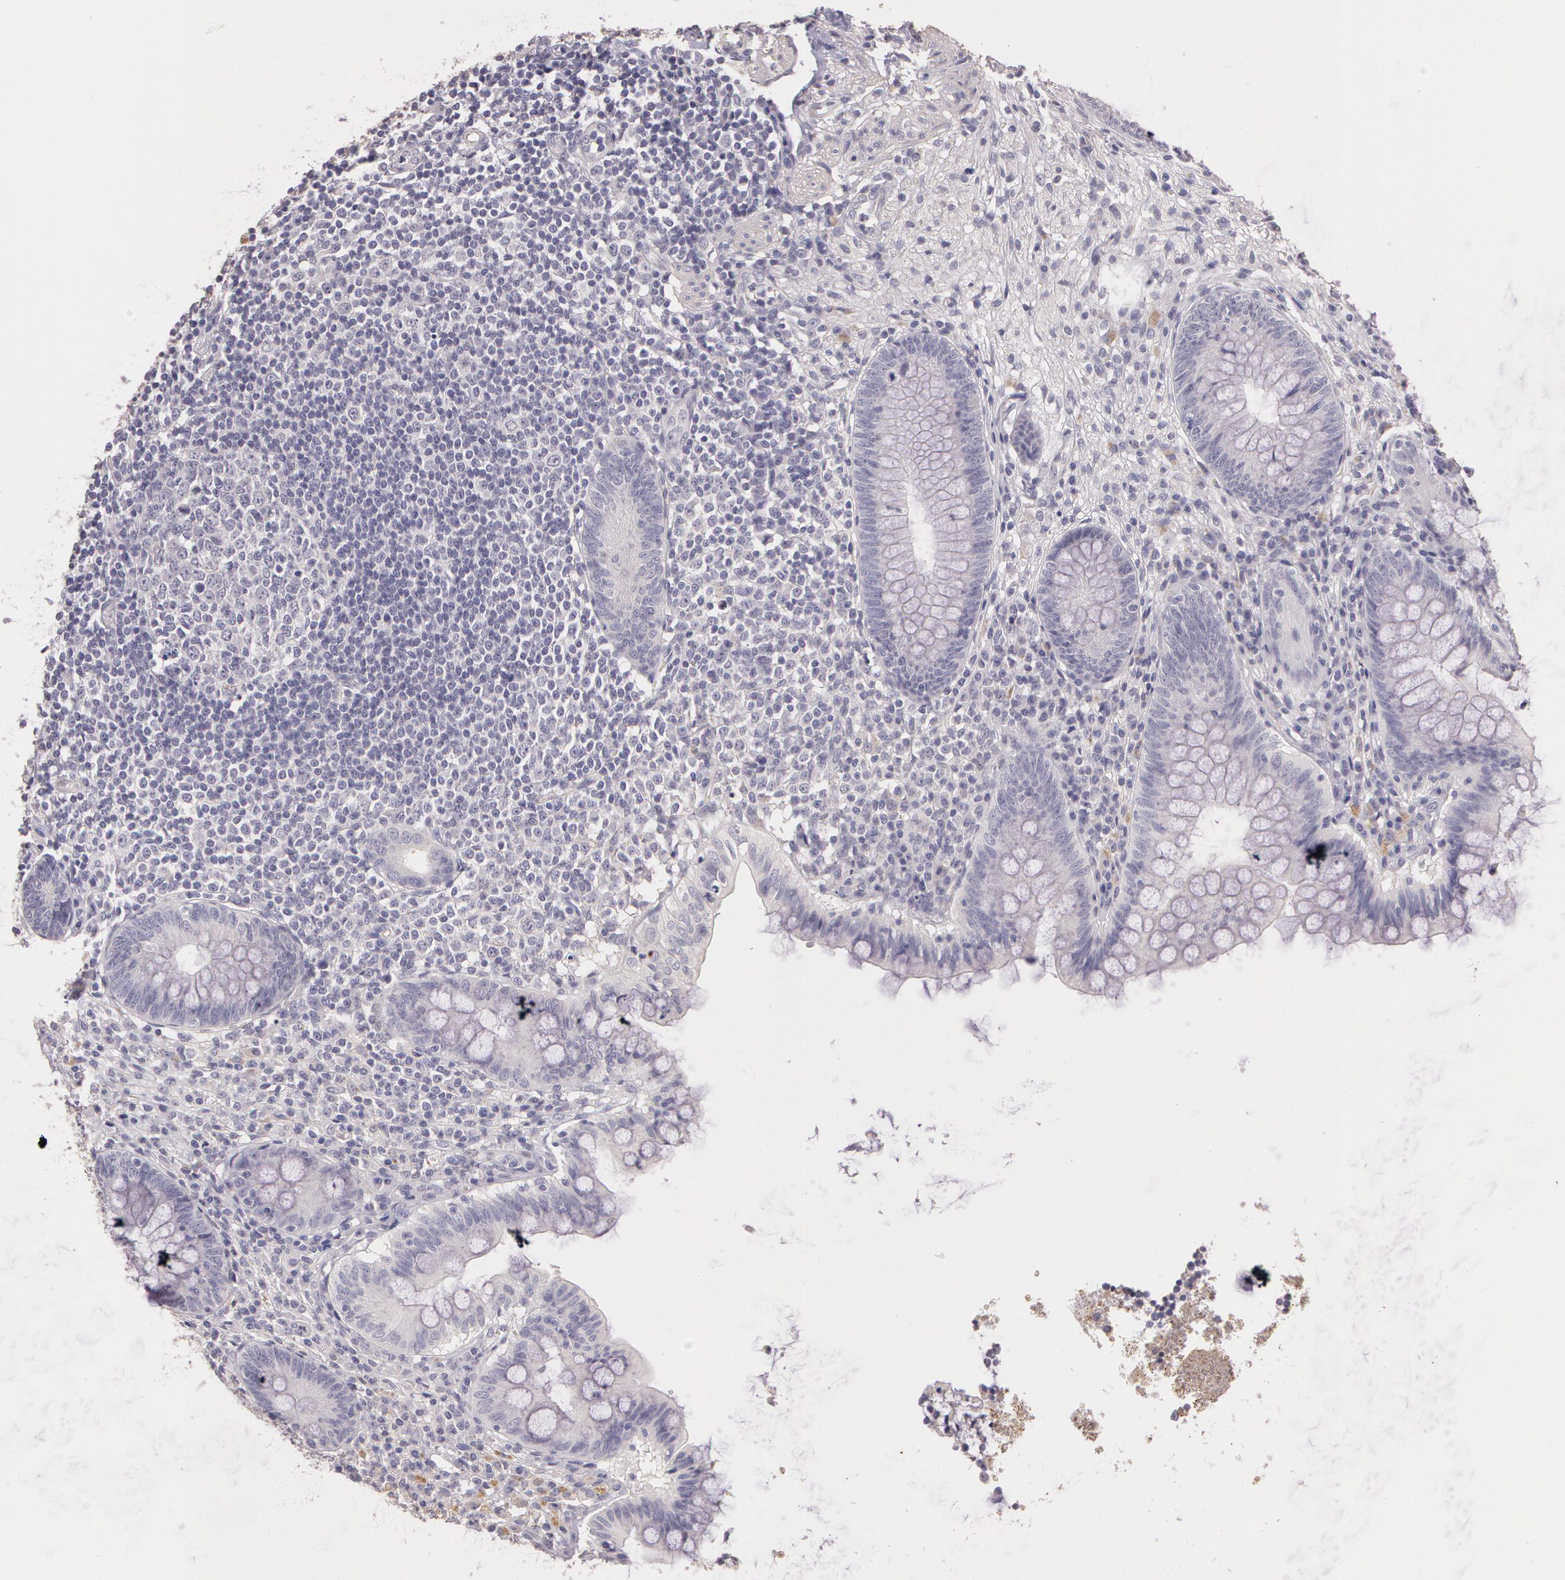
{"staining": {"intensity": "negative", "quantity": "none", "location": "none"}, "tissue": "appendix", "cell_type": "Glandular cells", "image_type": "normal", "snomed": [{"axis": "morphology", "description": "Normal tissue, NOS"}, {"axis": "topography", "description": "Appendix"}], "caption": "High magnification brightfield microscopy of unremarkable appendix stained with DAB (brown) and counterstained with hematoxylin (blue): glandular cells show no significant positivity. (DAB immunohistochemistry, high magnification).", "gene": "G2E3", "patient": {"sex": "female", "age": 66}}